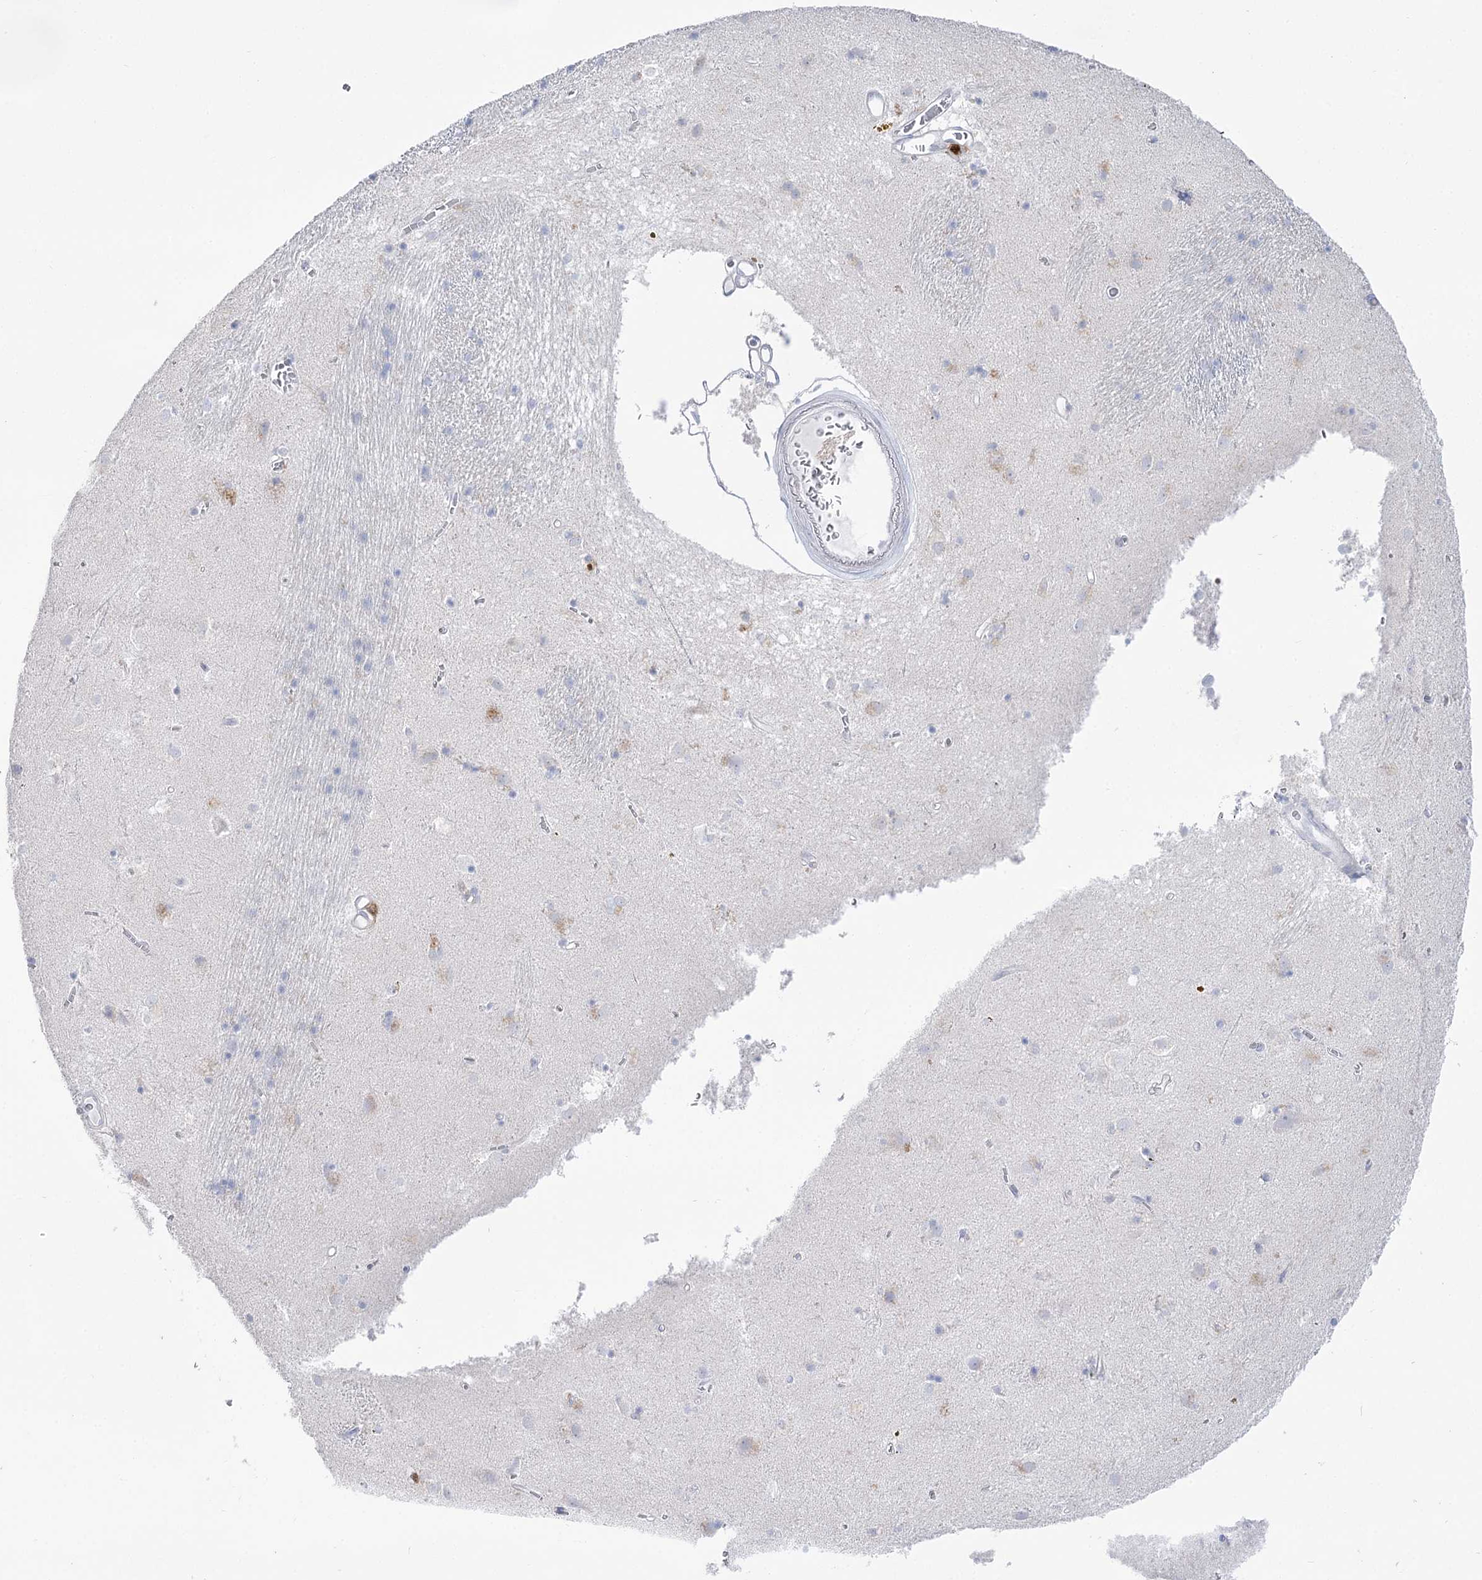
{"staining": {"intensity": "negative", "quantity": "none", "location": "none"}, "tissue": "caudate", "cell_type": "Glial cells", "image_type": "normal", "snomed": [{"axis": "morphology", "description": "Normal tissue, NOS"}, {"axis": "topography", "description": "Lateral ventricle wall"}], "caption": "The histopathology image demonstrates no staining of glial cells in benign caudate.", "gene": "SIAE", "patient": {"sex": "male", "age": 70}}